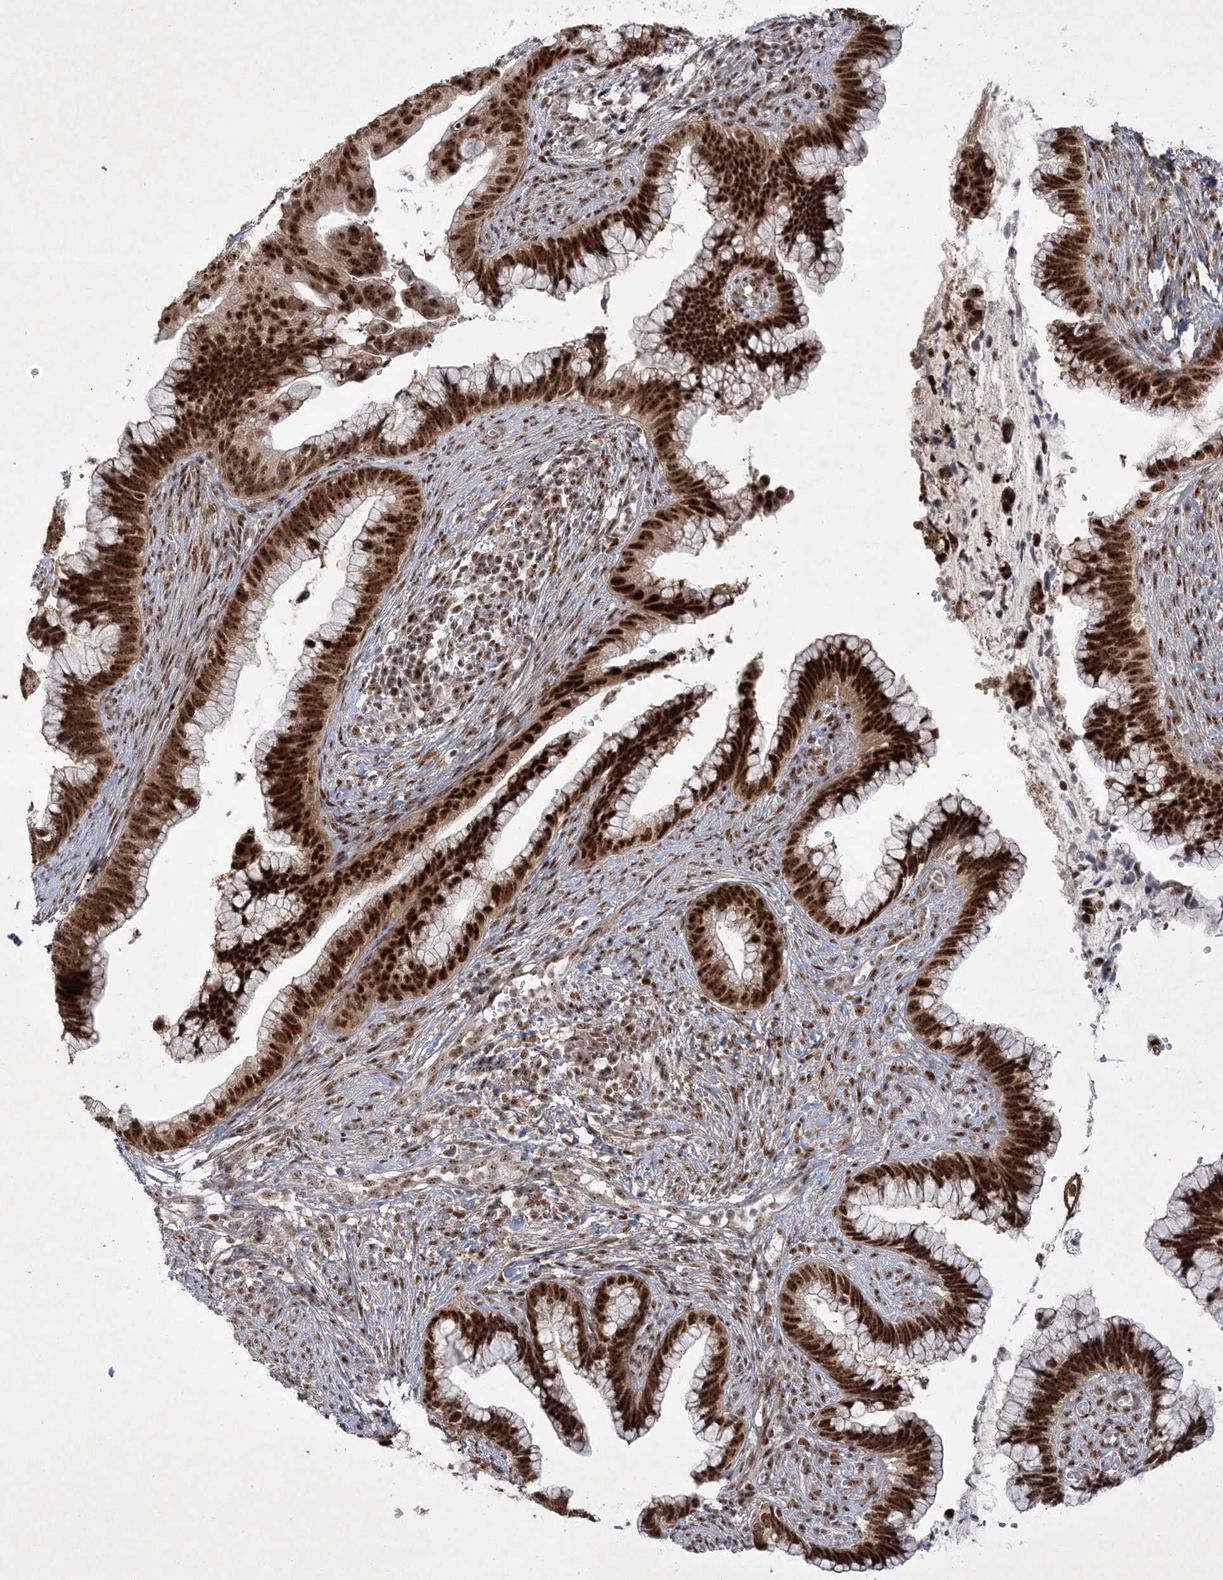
{"staining": {"intensity": "strong", "quantity": ">75%", "location": "cytoplasmic/membranous,nuclear"}, "tissue": "cervical cancer", "cell_type": "Tumor cells", "image_type": "cancer", "snomed": [{"axis": "morphology", "description": "Adenocarcinoma, NOS"}, {"axis": "topography", "description": "Cervix"}], "caption": "Adenocarcinoma (cervical) was stained to show a protein in brown. There is high levels of strong cytoplasmic/membranous and nuclear positivity in approximately >75% of tumor cells.", "gene": "NPM3", "patient": {"sex": "female", "age": 44}}